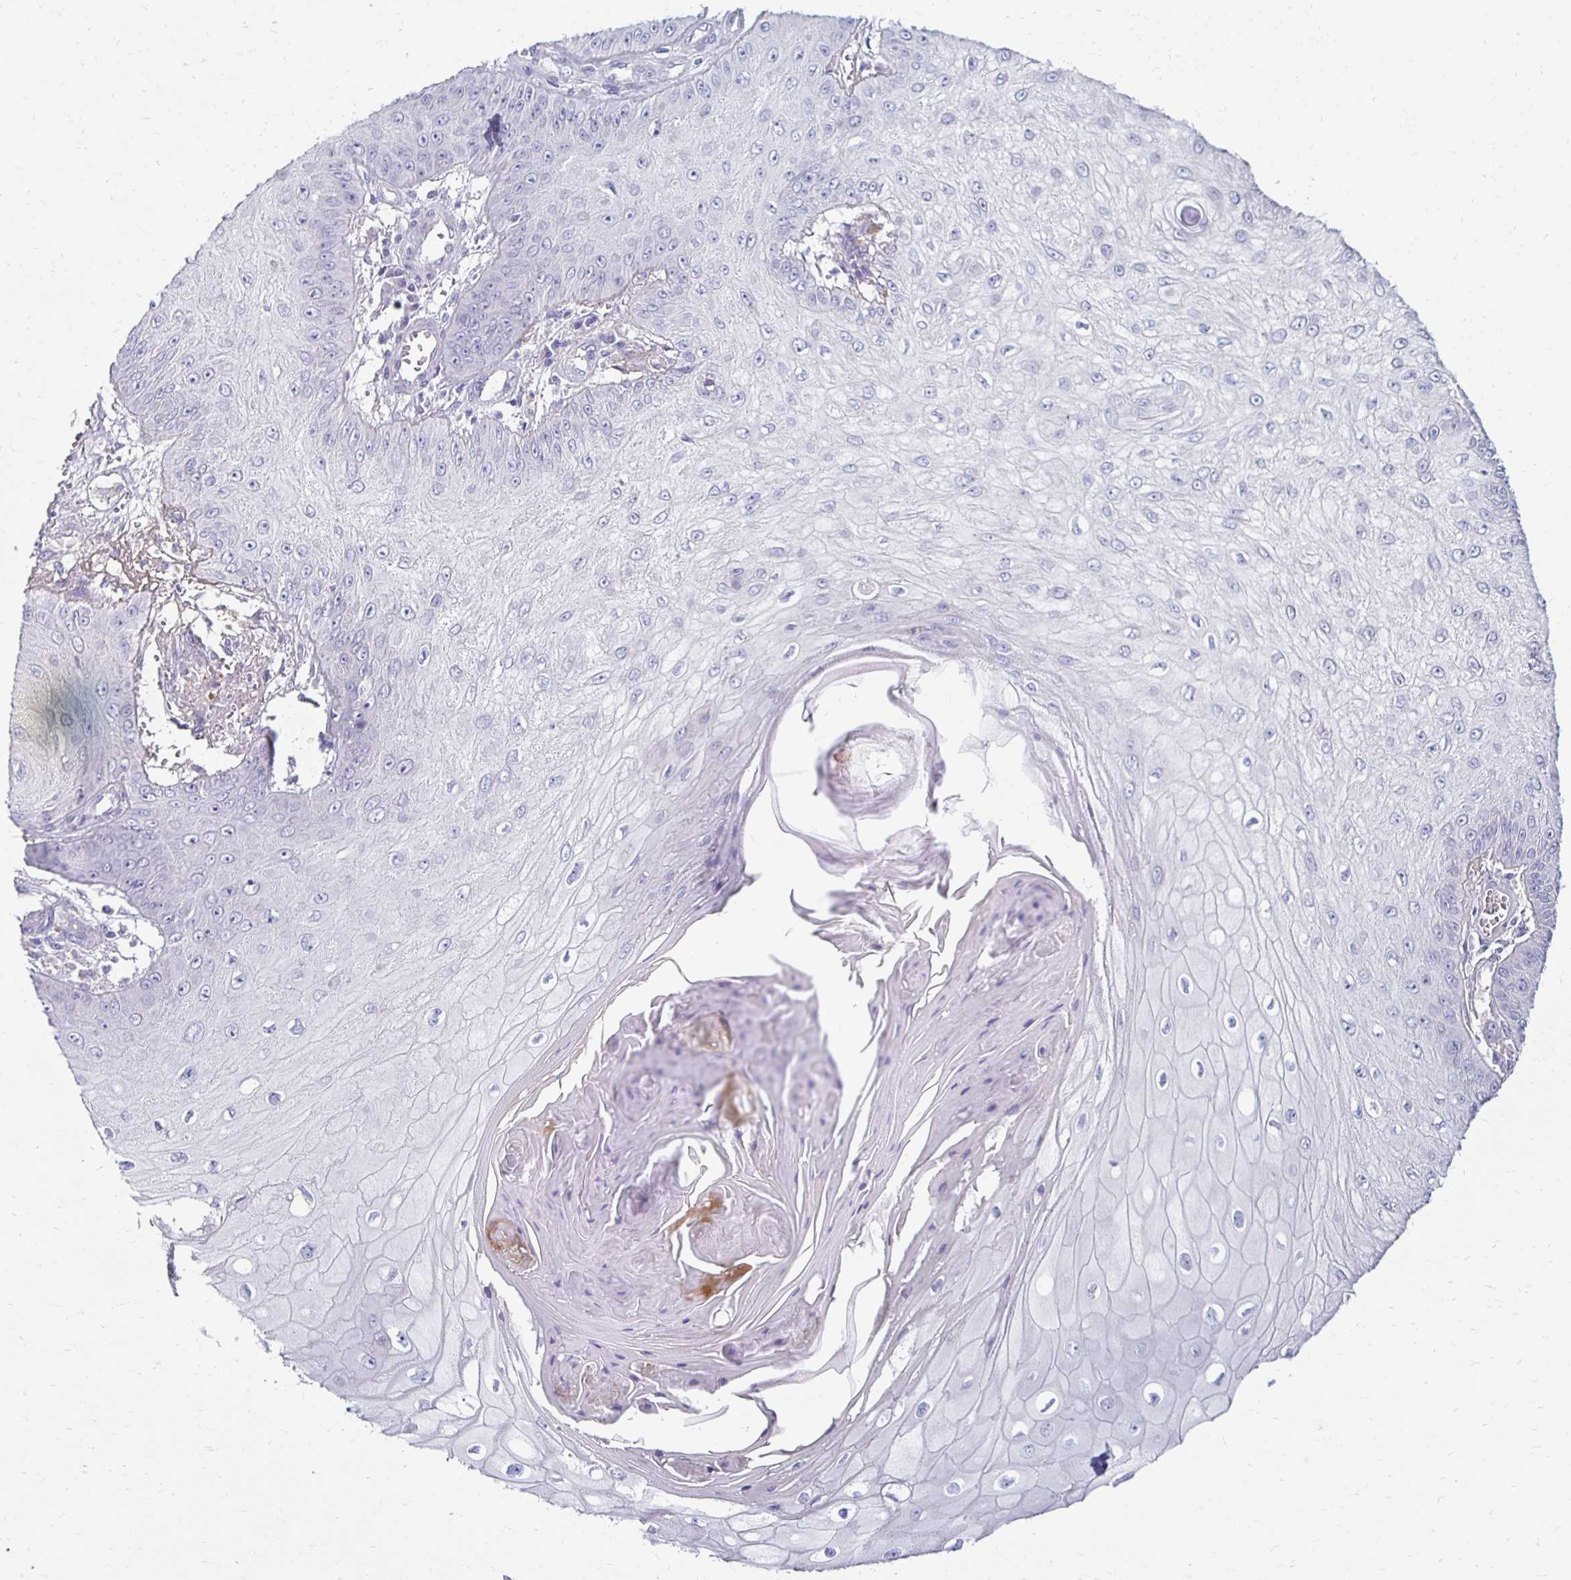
{"staining": {"intensity": "negative", "quantity": "none", "location": "none"}, "tissue": "skin cancer", "cell_type": "Tumor cells", "image_type": "cancer", "snomed": [{"axis": "morphology", "description": "Squamous cell carcinoma, NOS"}, {"axis": "topography", "description": "Skin"}], "caption": "Image shows no protein expression in tumor cells of skin cancer (squamous cell carcinoma) tissue.", "gene": "AKAP6", "patient": {"sex": "male", "age": 70}}